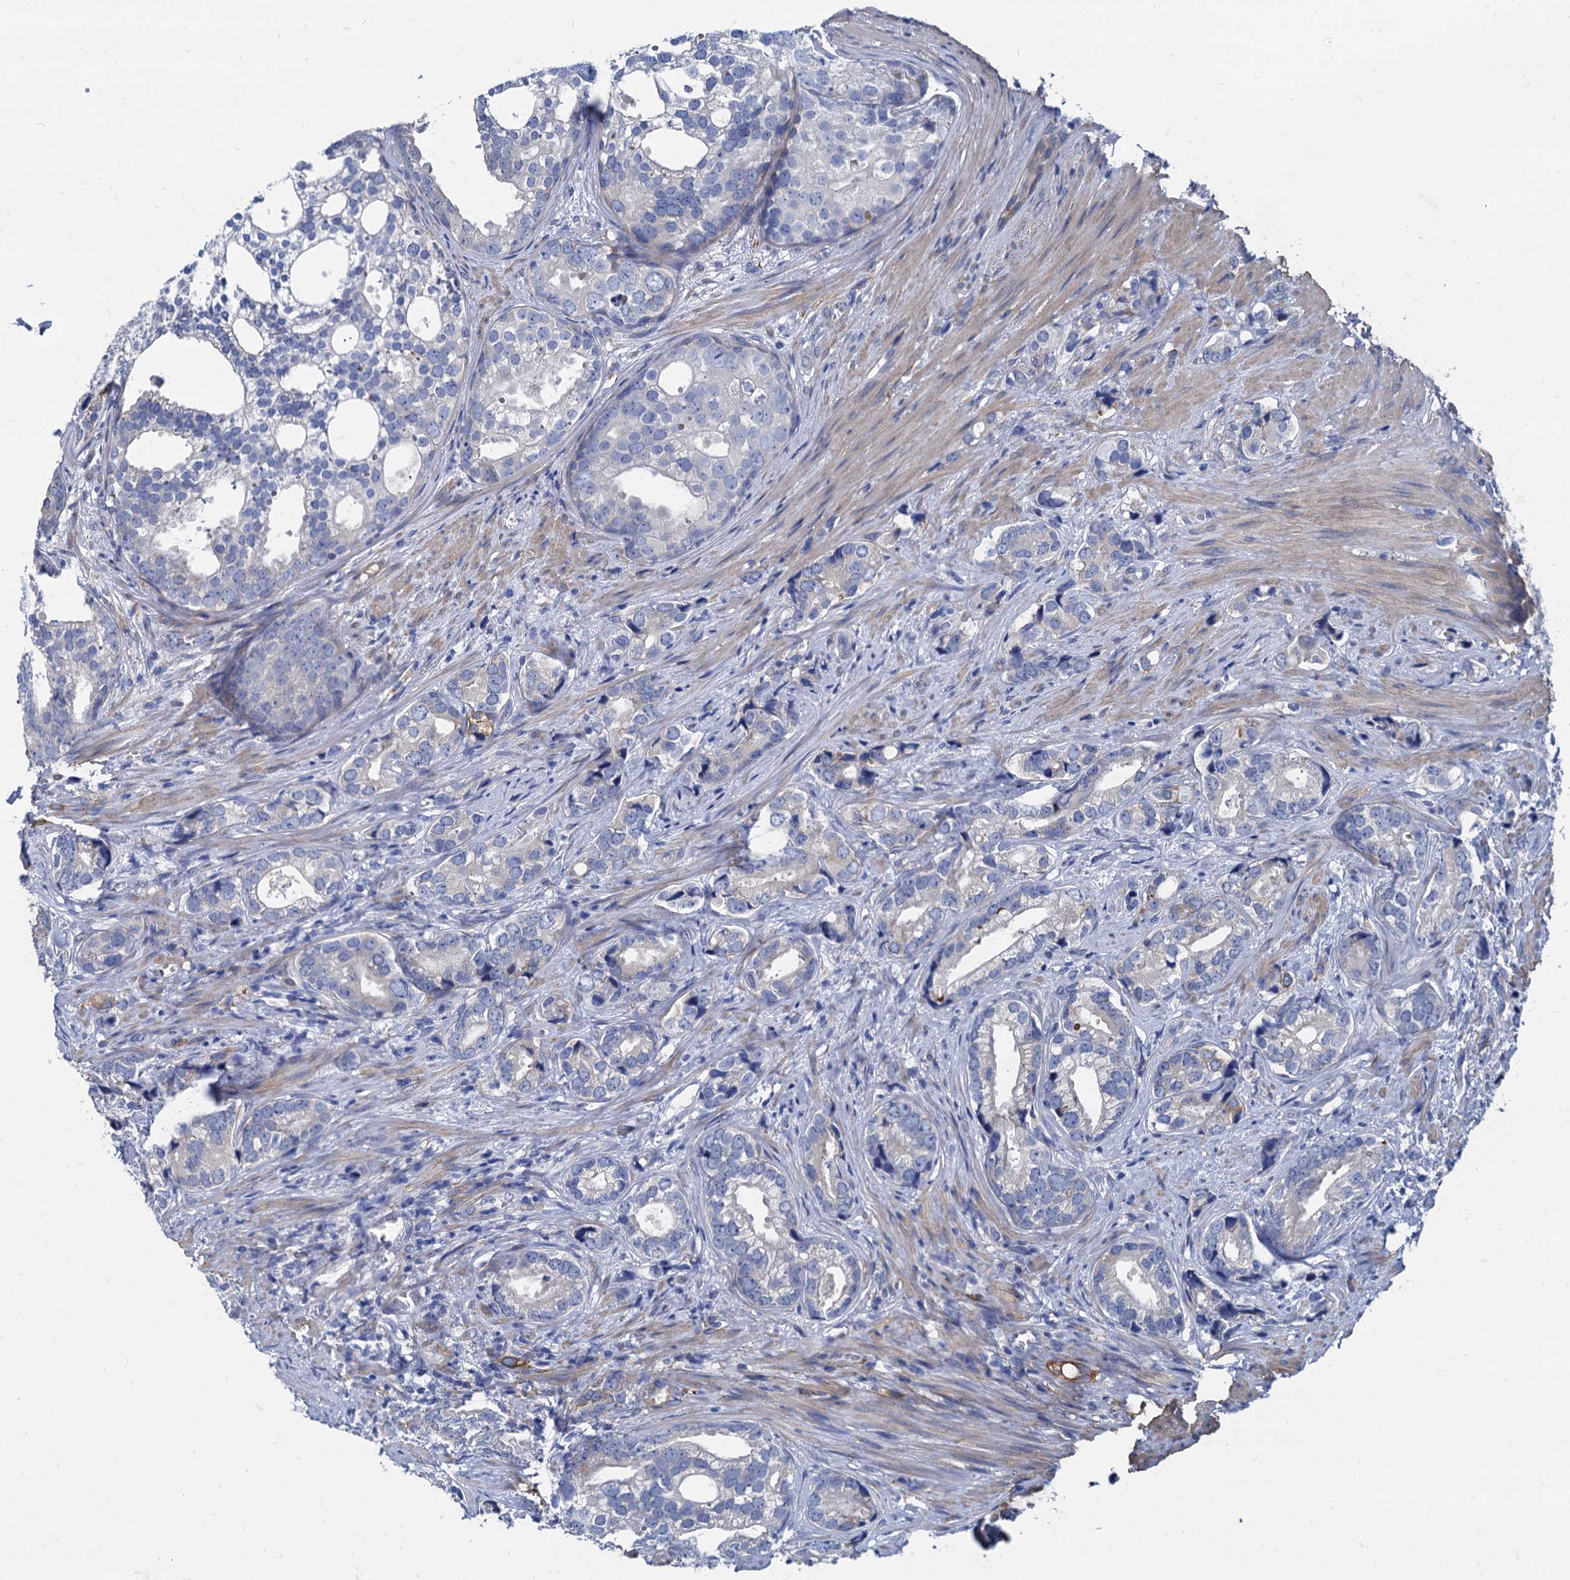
{"staining": {"intensity": "negative", "quantity": "none", "location": "none"}, "tissue": "prostate cancer", "cell_type": "Tumor cells", "image_type": "cancer", "snomed": [{"axis": "morphology", "description": "Adenocarcinoma, High grade"}, {"axis": "topography", "description": "Prostate"}], "caption": "Tumor cells show no significant protein positivity in prostate cancer.", "gene": "FOXR2", "patient": {"sex": "male", "age": 72}}